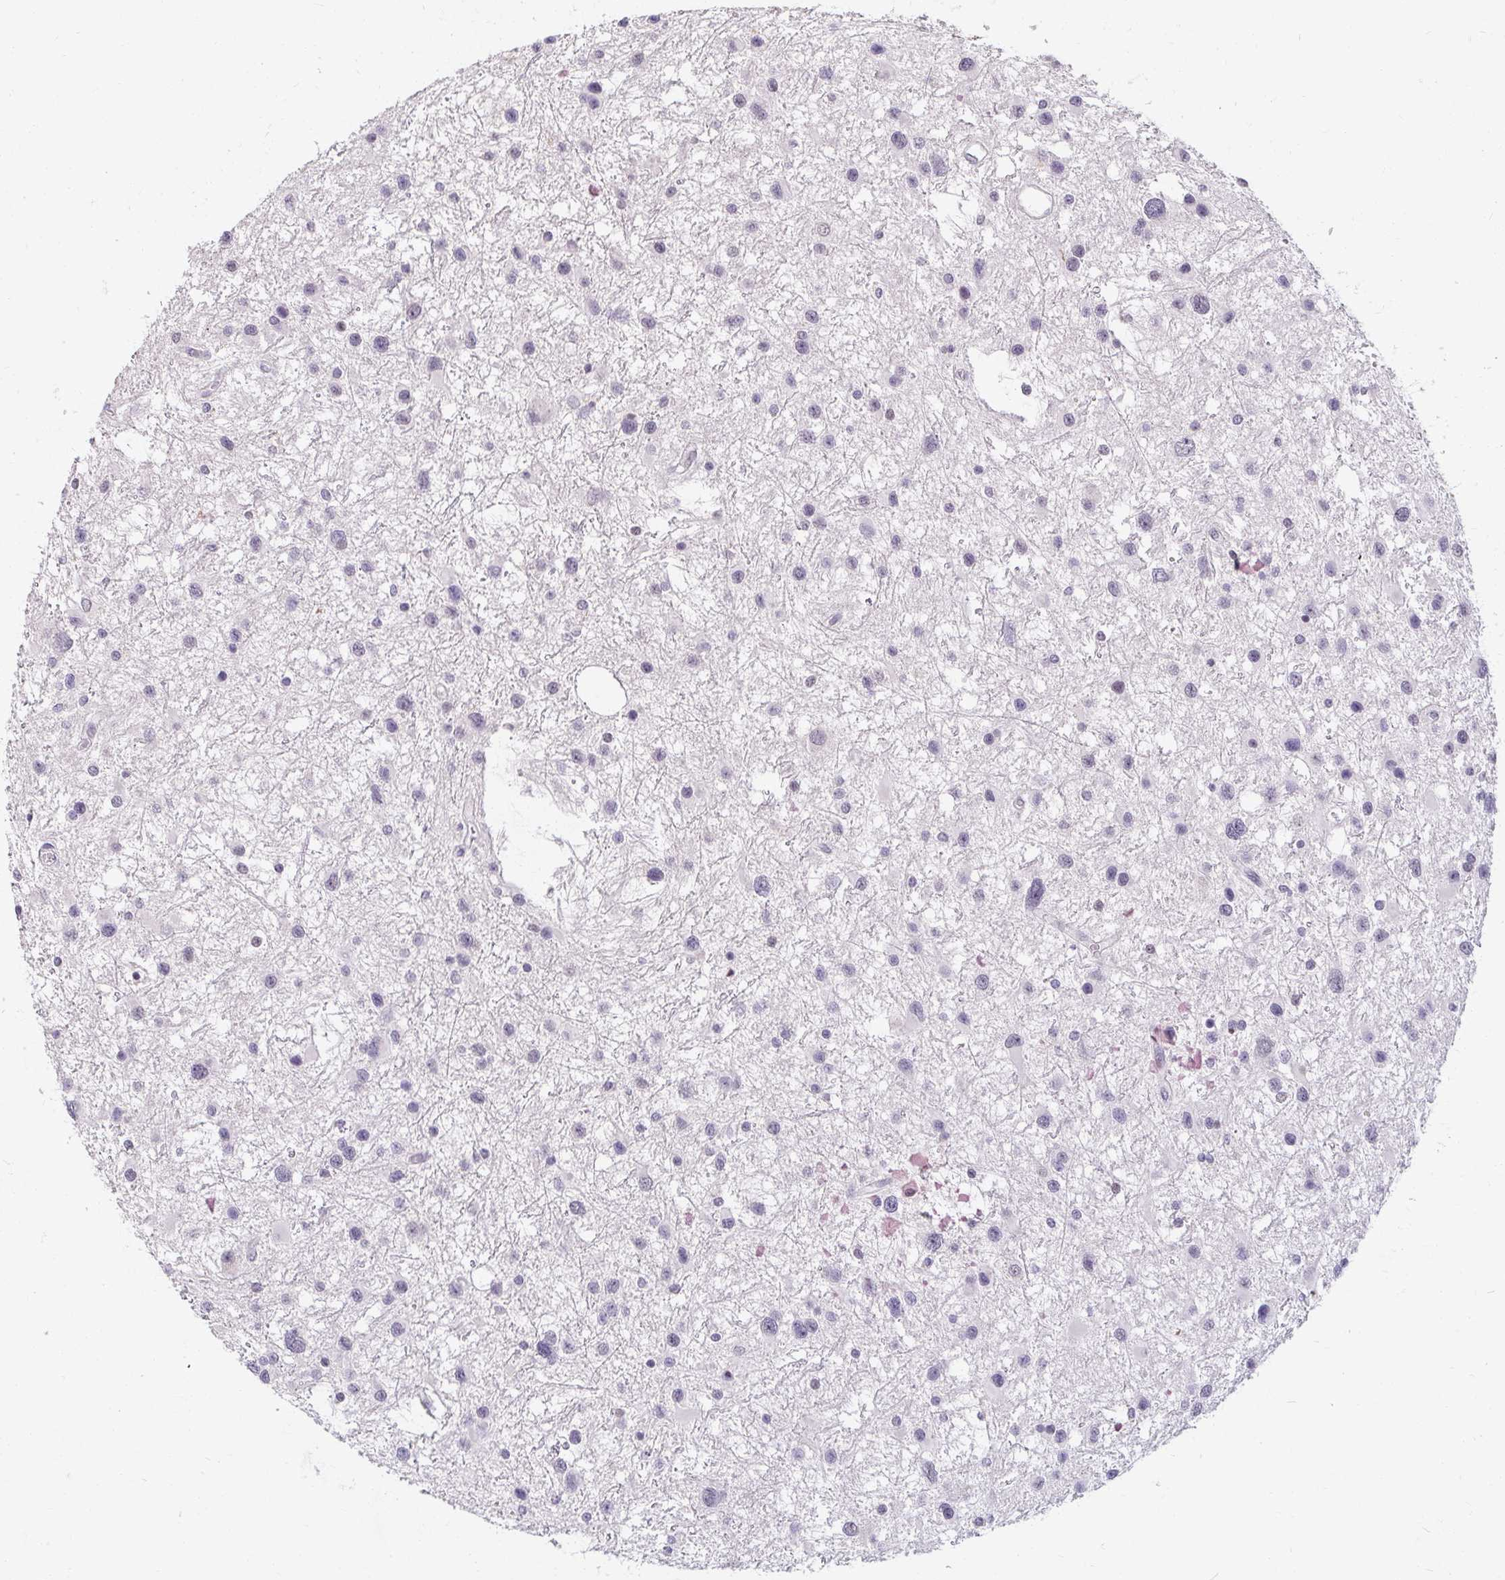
{"staining": {"intensity": "negative", "quantity": "none", "location": "none"}, "tissue": "glioma", "cell_type": "Tumor cells", "image_type": "cancer", "snomed": [{"axis": "morphology", "description": "Glioma, malignant, Low grade"}, {"axis": "topography", "description": "Brain"}], "caption": "IHC histopathology image of glioma stained for a protein (brown), which displays no positivity in tumor cells.", "gene": "DDN", "patient": {"sex": "female", "age": 32}}